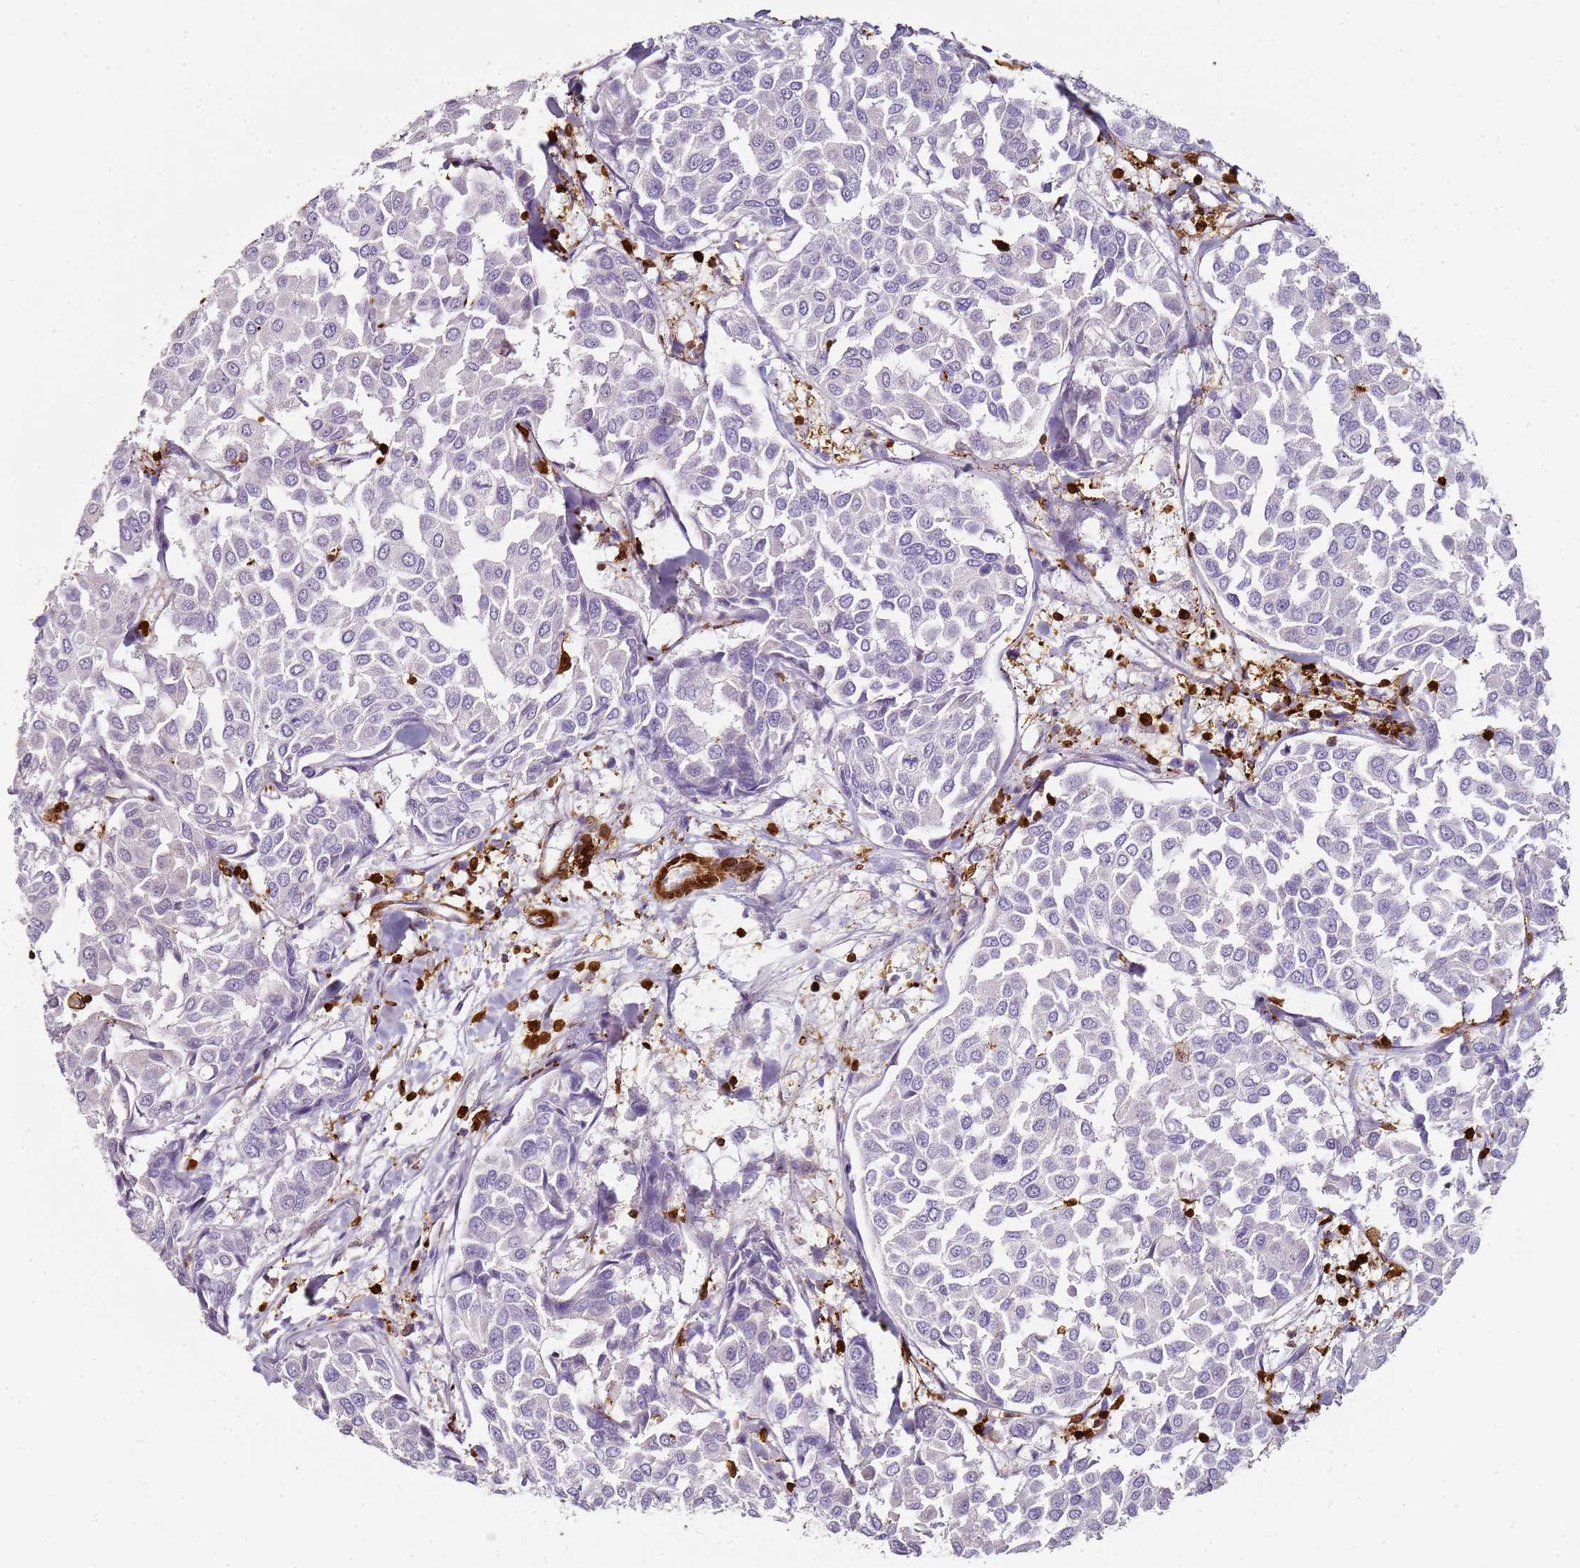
{"staining": {"intensity": "negative", "quantity": "none", "location": "none"}, "tissue": "breast cancer", "cell_type": "Tumor cells", "image_type": "cancer", "snomed": [{"axis": "morphology", "description": "Duct carcinoma"}, {"axis": "topography", "description": "Breast"}], "caption": "Tumor cells are negative for brown protein staining in breast invasive ductal carcinoma.", "gene": "S100A4", "patient": {"sex": "female", "age": 55}}